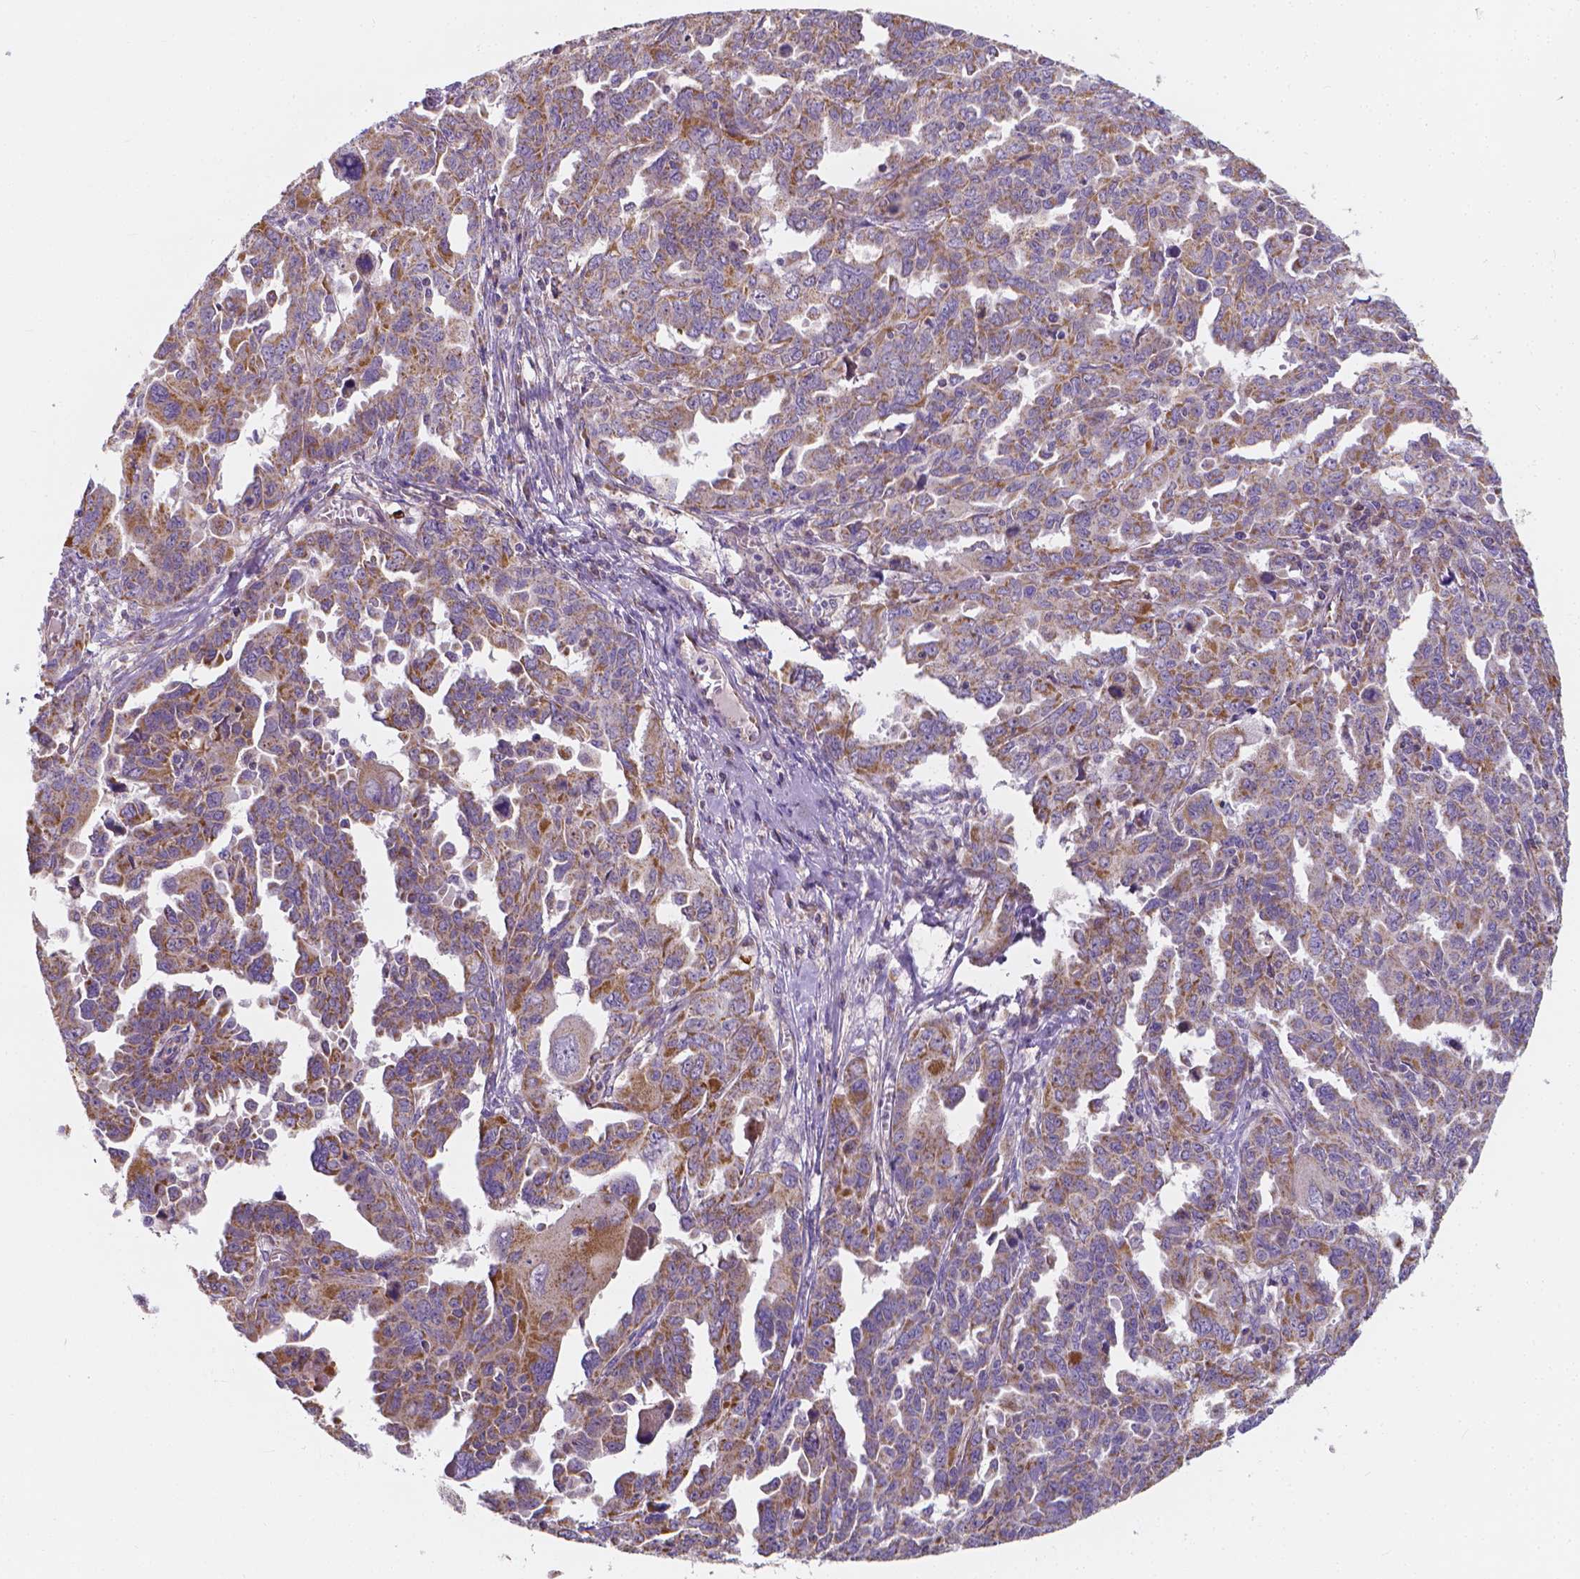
{"staining": {"intensity": "moderate", "quantity": ">75%", "location": "cytoplasmic/membranous"}, "tissue": "ovarian cancer", "cell_type": "Tumor cells", "image_type": "cancer", "snomed": [{"axis": "morphology", "description": "Adenocarcinoma, NOS"}, {"axis": "morphology", "description": "Carcinoma, endometroid"}, {"axis": "topography", "description": "Ovary"}], "caption": "IHC (DAB) staining of ovarian cancer (endometroid carcinoma) shows moderate cytoplasmic/membranous protein staining in approximately >75% of tumor cells. (DAB (3,3'-diaminobenzidine) IHC, brown staining for protein, blue staining for nuclei).", "gene": "SNCAIP", "patient": {"sex": "female", "age": 72}}